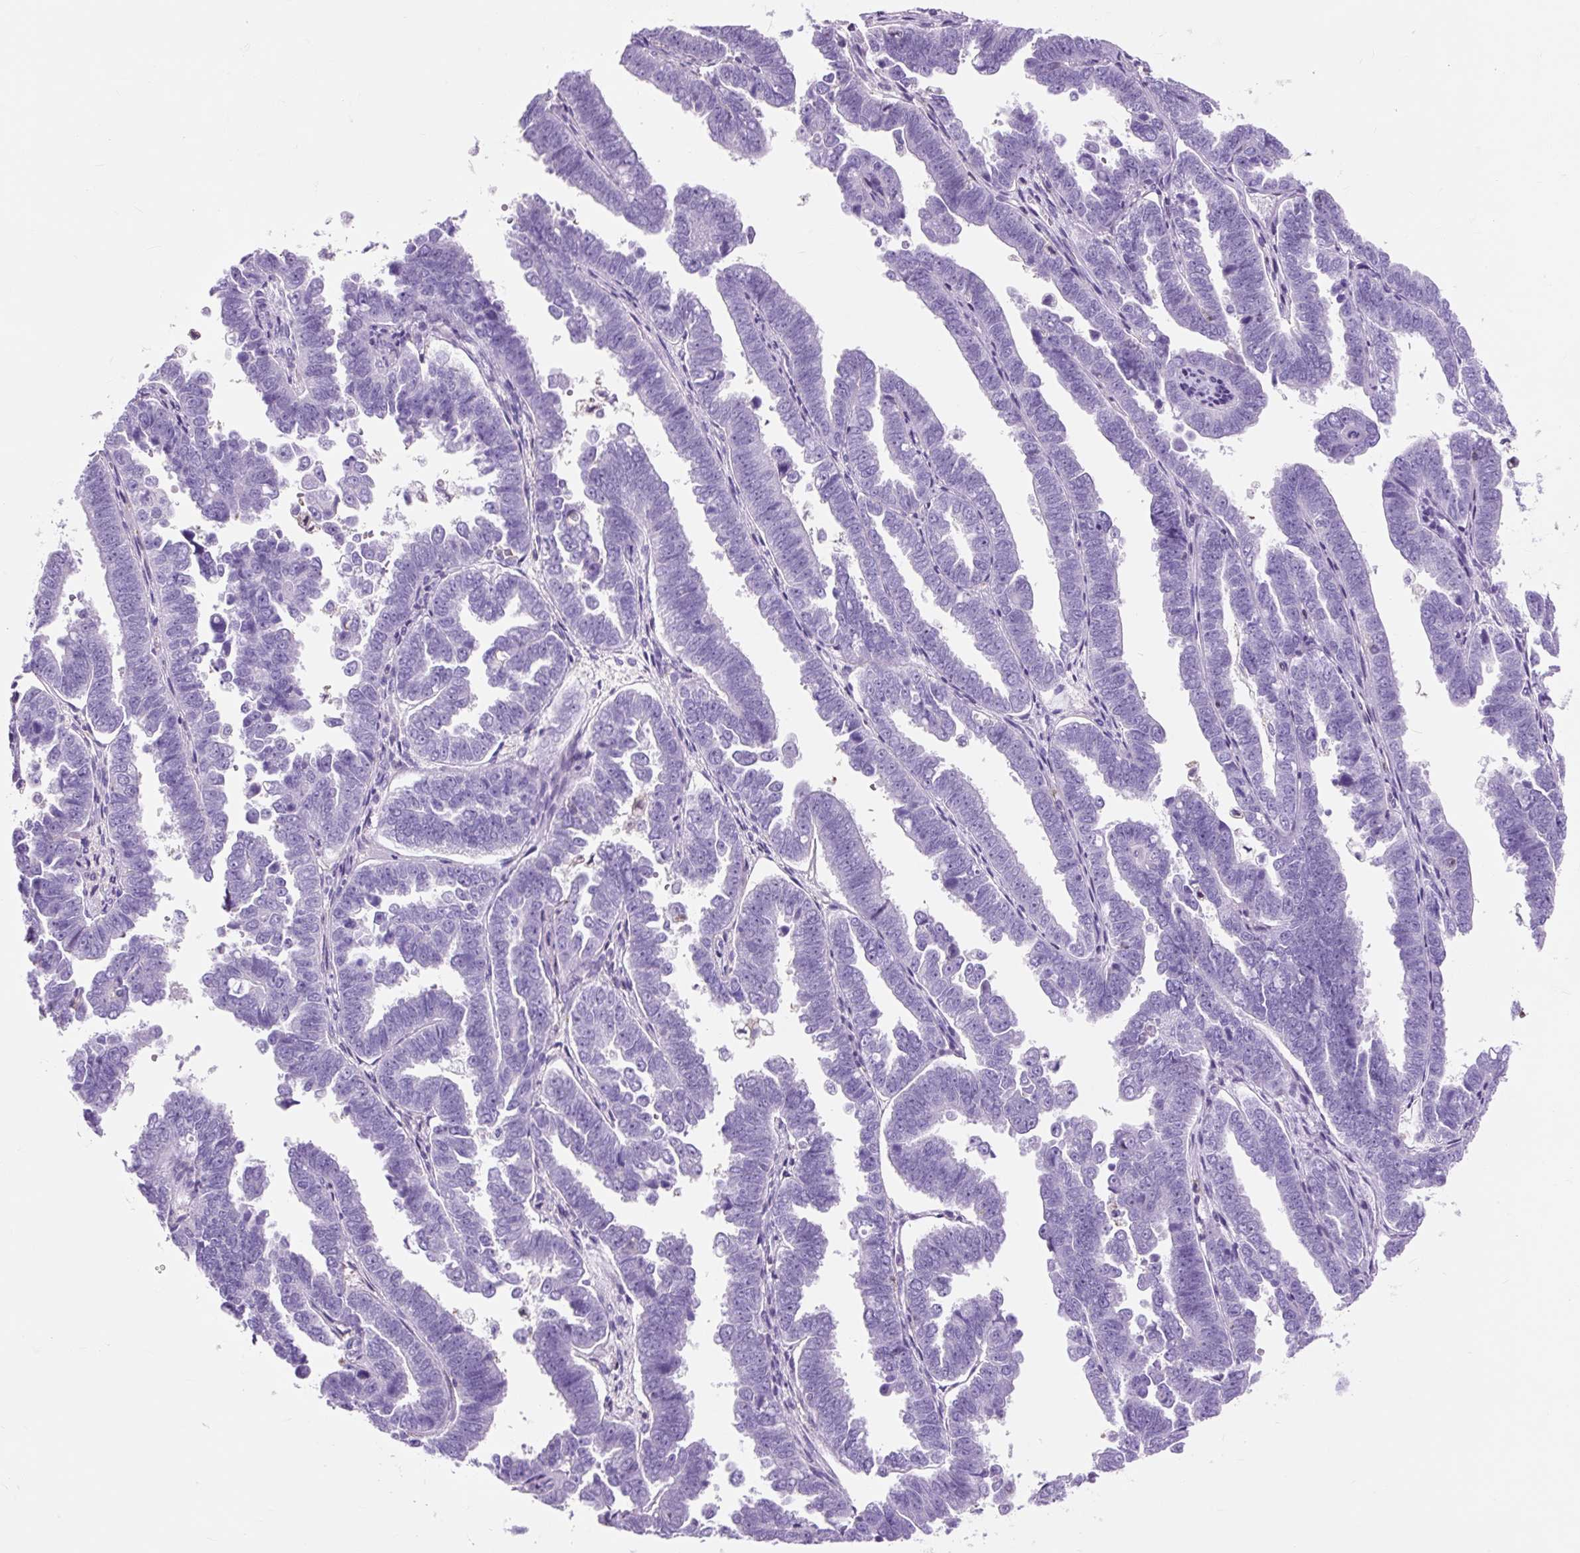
{"staining": {"intensity": "negative", "quantity": "none", "location": "none"}, "tissue": "endometrial cancer", "cell_type": "Tumor cells", "image_type": "cancer", "snomed": [{"axis": "morphology", "description": "Adenocarcinoma, NOS"}, {"axis": "topography", "description": "Endometrium"}], "caption": "Endometrial cancer stained for a protein using IHC exhibits no expression tumor cells.", "gene": "OR10A7", "patient": {"sex": "female", "age": 75}}